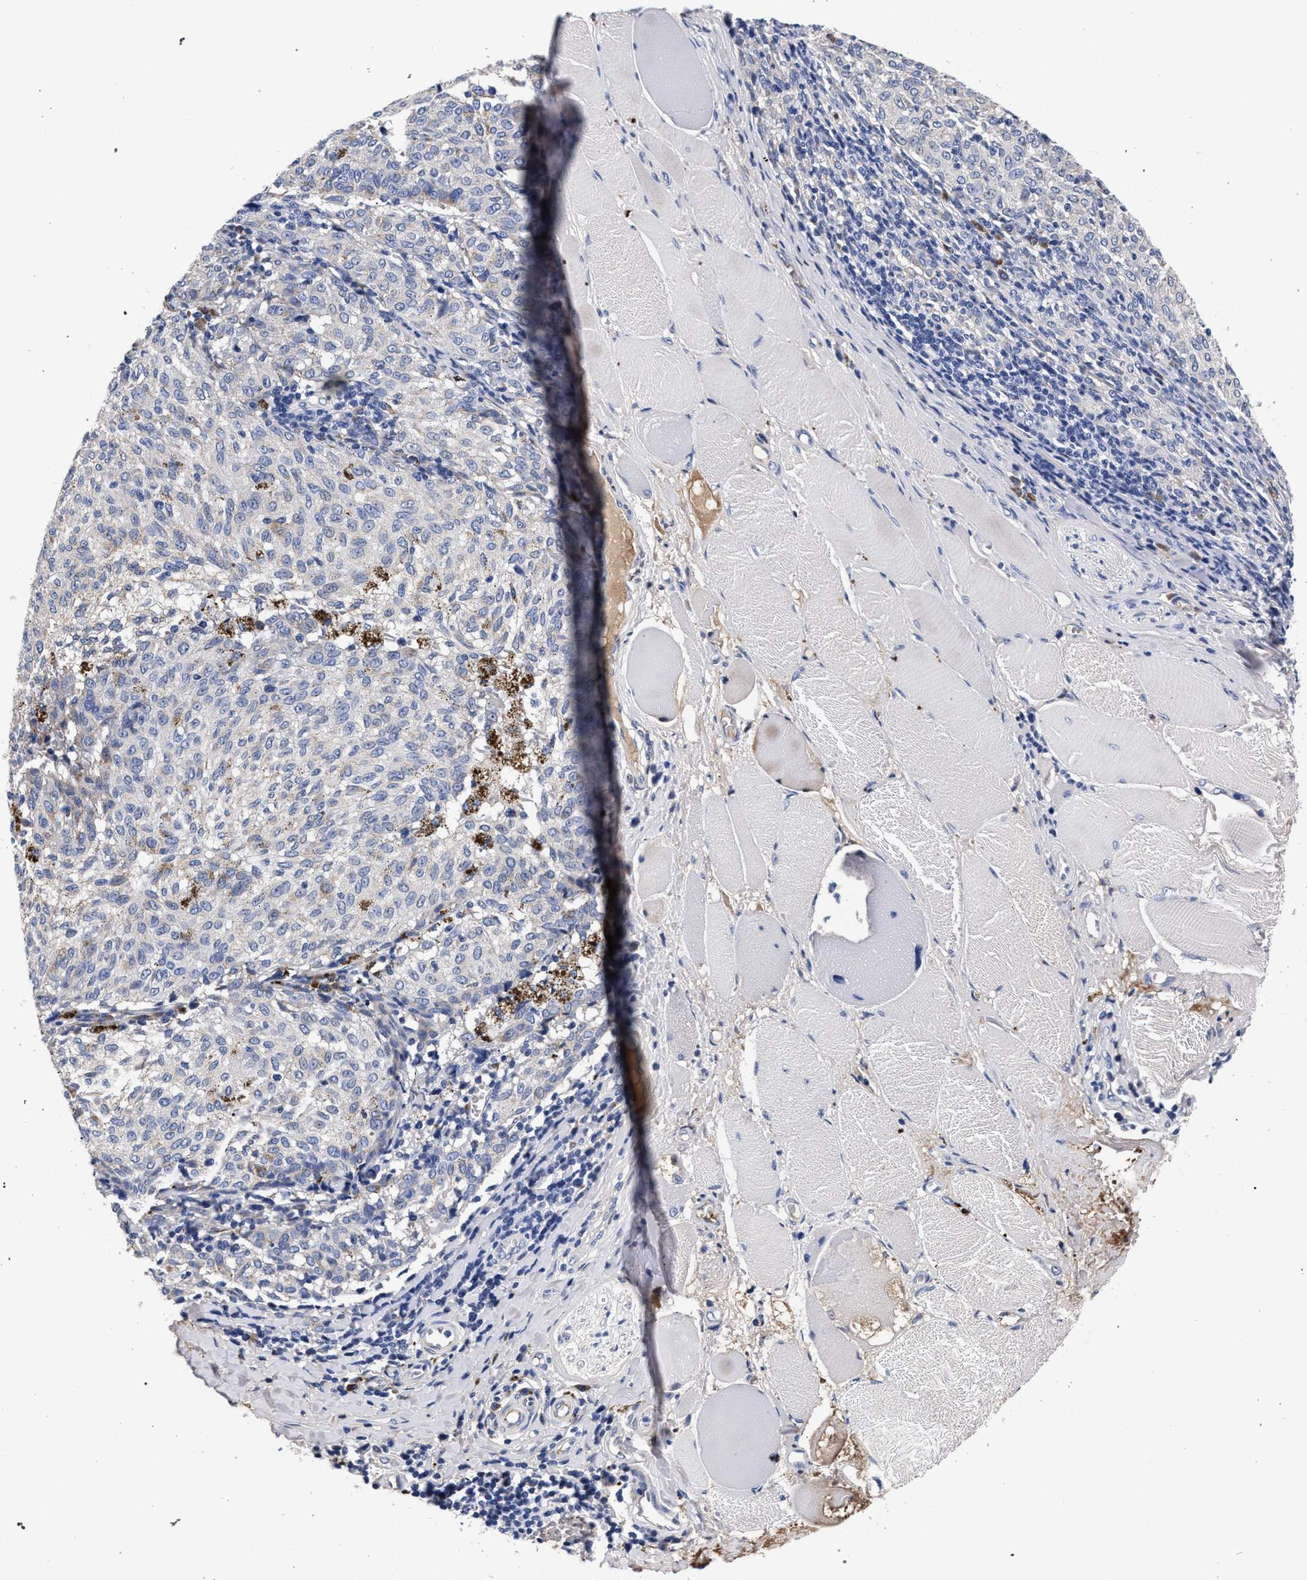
{"staining": {"intensity": "weak", "quantity": "<25%", "location": "cytoplasmic/membranous"}, "tissue": "melanoma", "cell_type": "Tumor cells", "image_type": "cancer", "snomed": [{"axis": "morphology", "description": "Malignant melanoma, NOS"}, {"axis": "topography", "description": "Skin"}], "caption": "IHC image of neoplastic tissue: malignant melanoma stained with DAB displays no significant protein expression in tumor cells. The staining was performed using DAB to visualize the protein expression in brown, while the nuclei were stained in blue with hematoxylin (Magnification: 20x).", "gene": "ACOX1", "patient": {"sex": "female", "age": 72}}